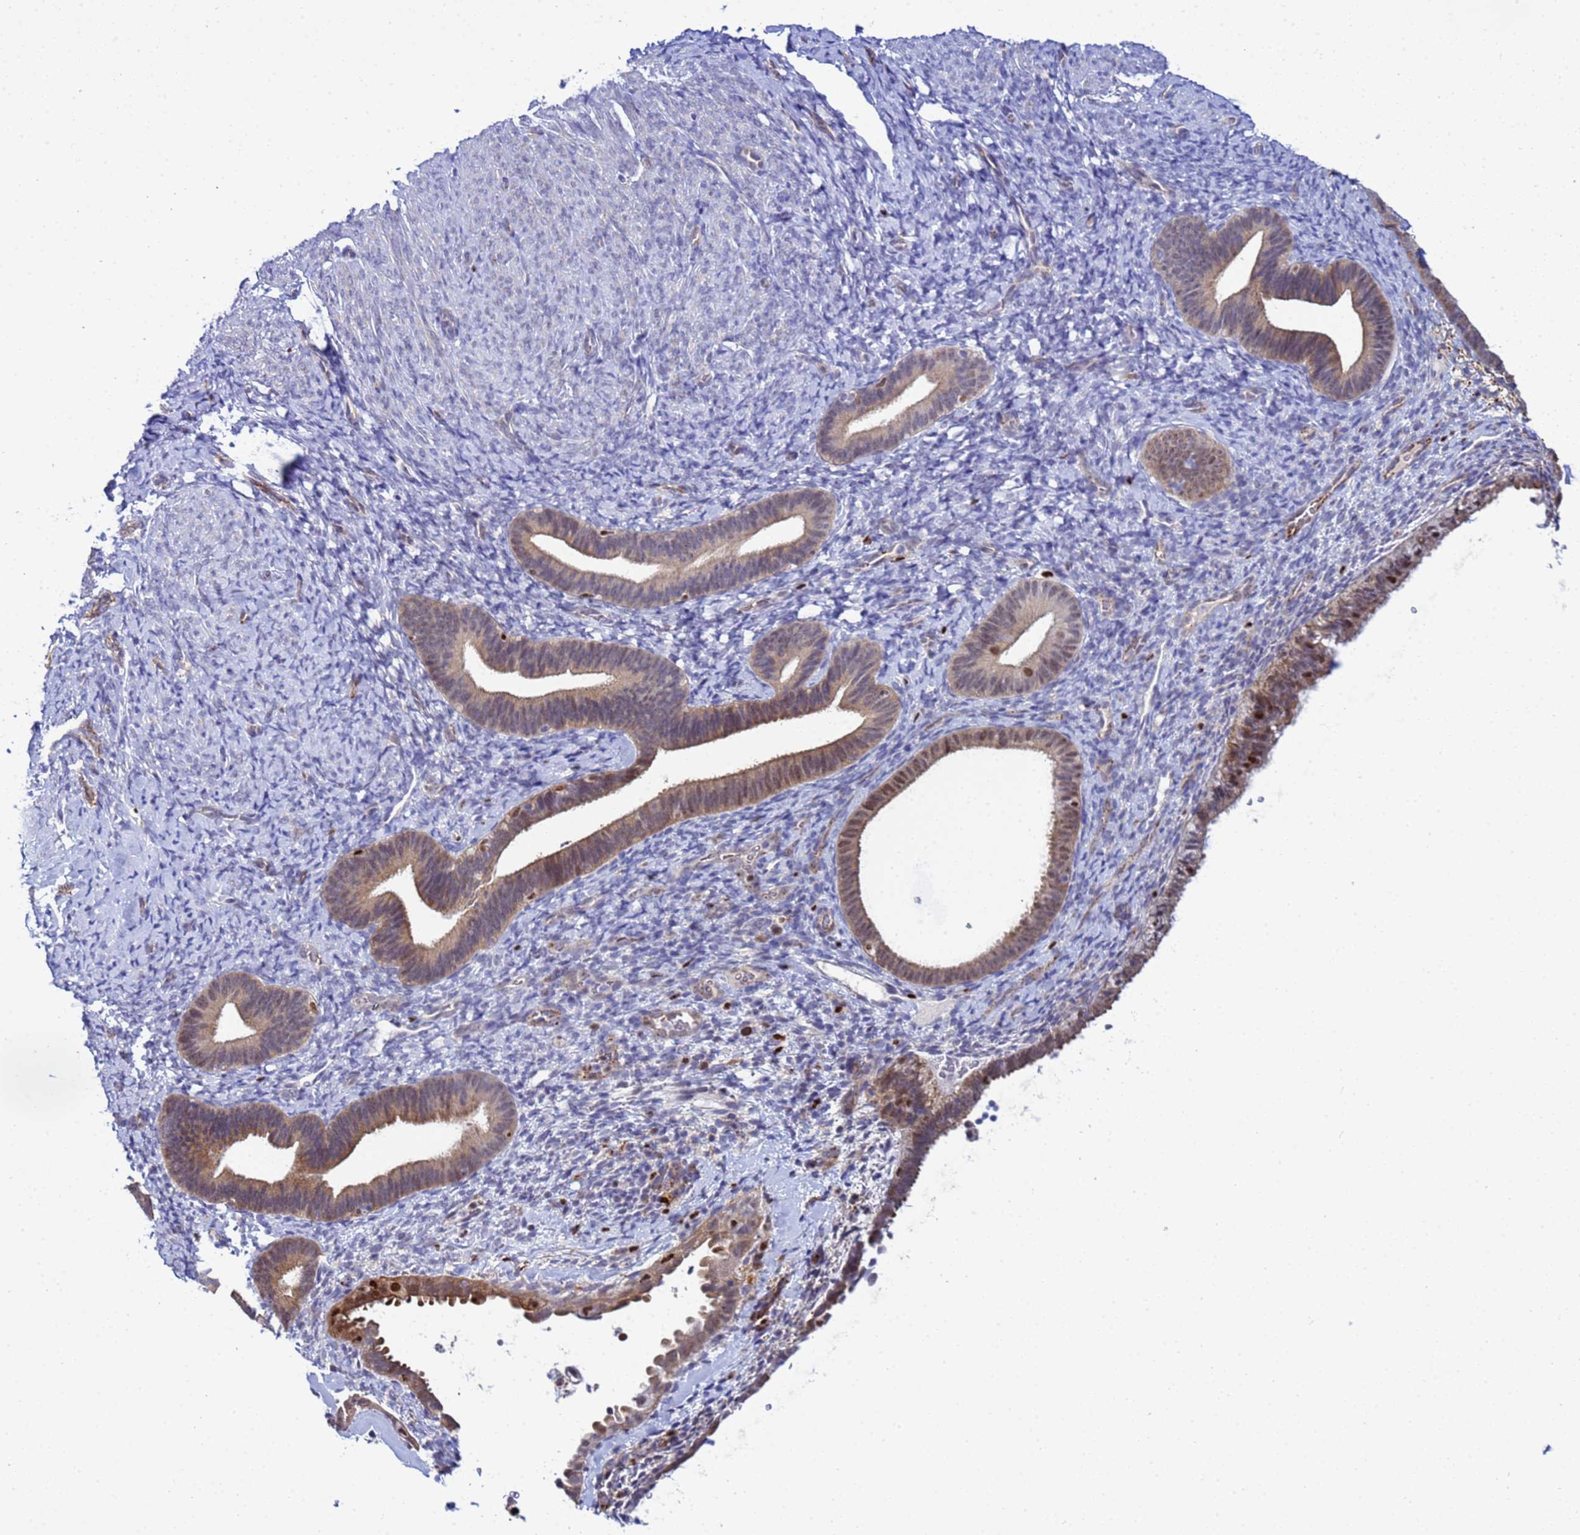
{"staining": {"intensity": "negative", "quantity": "none", "location": "none"}, "tissue": "endometrium", "cell_type": "Cells in endometrial stroma", "image_type": "normal", "snomed": [{"axis": "morphology", "description": "Normal tissue, NOS"}, {"axis": "topography", "description": "Endometrium"}], "caption": "Immunohistochemistry (IHC) of benign human endometrium shows no expression in cells in endometrial stroma.", "gene": "SLC25A37", "patient": {"sex": "female", "age": 65}}